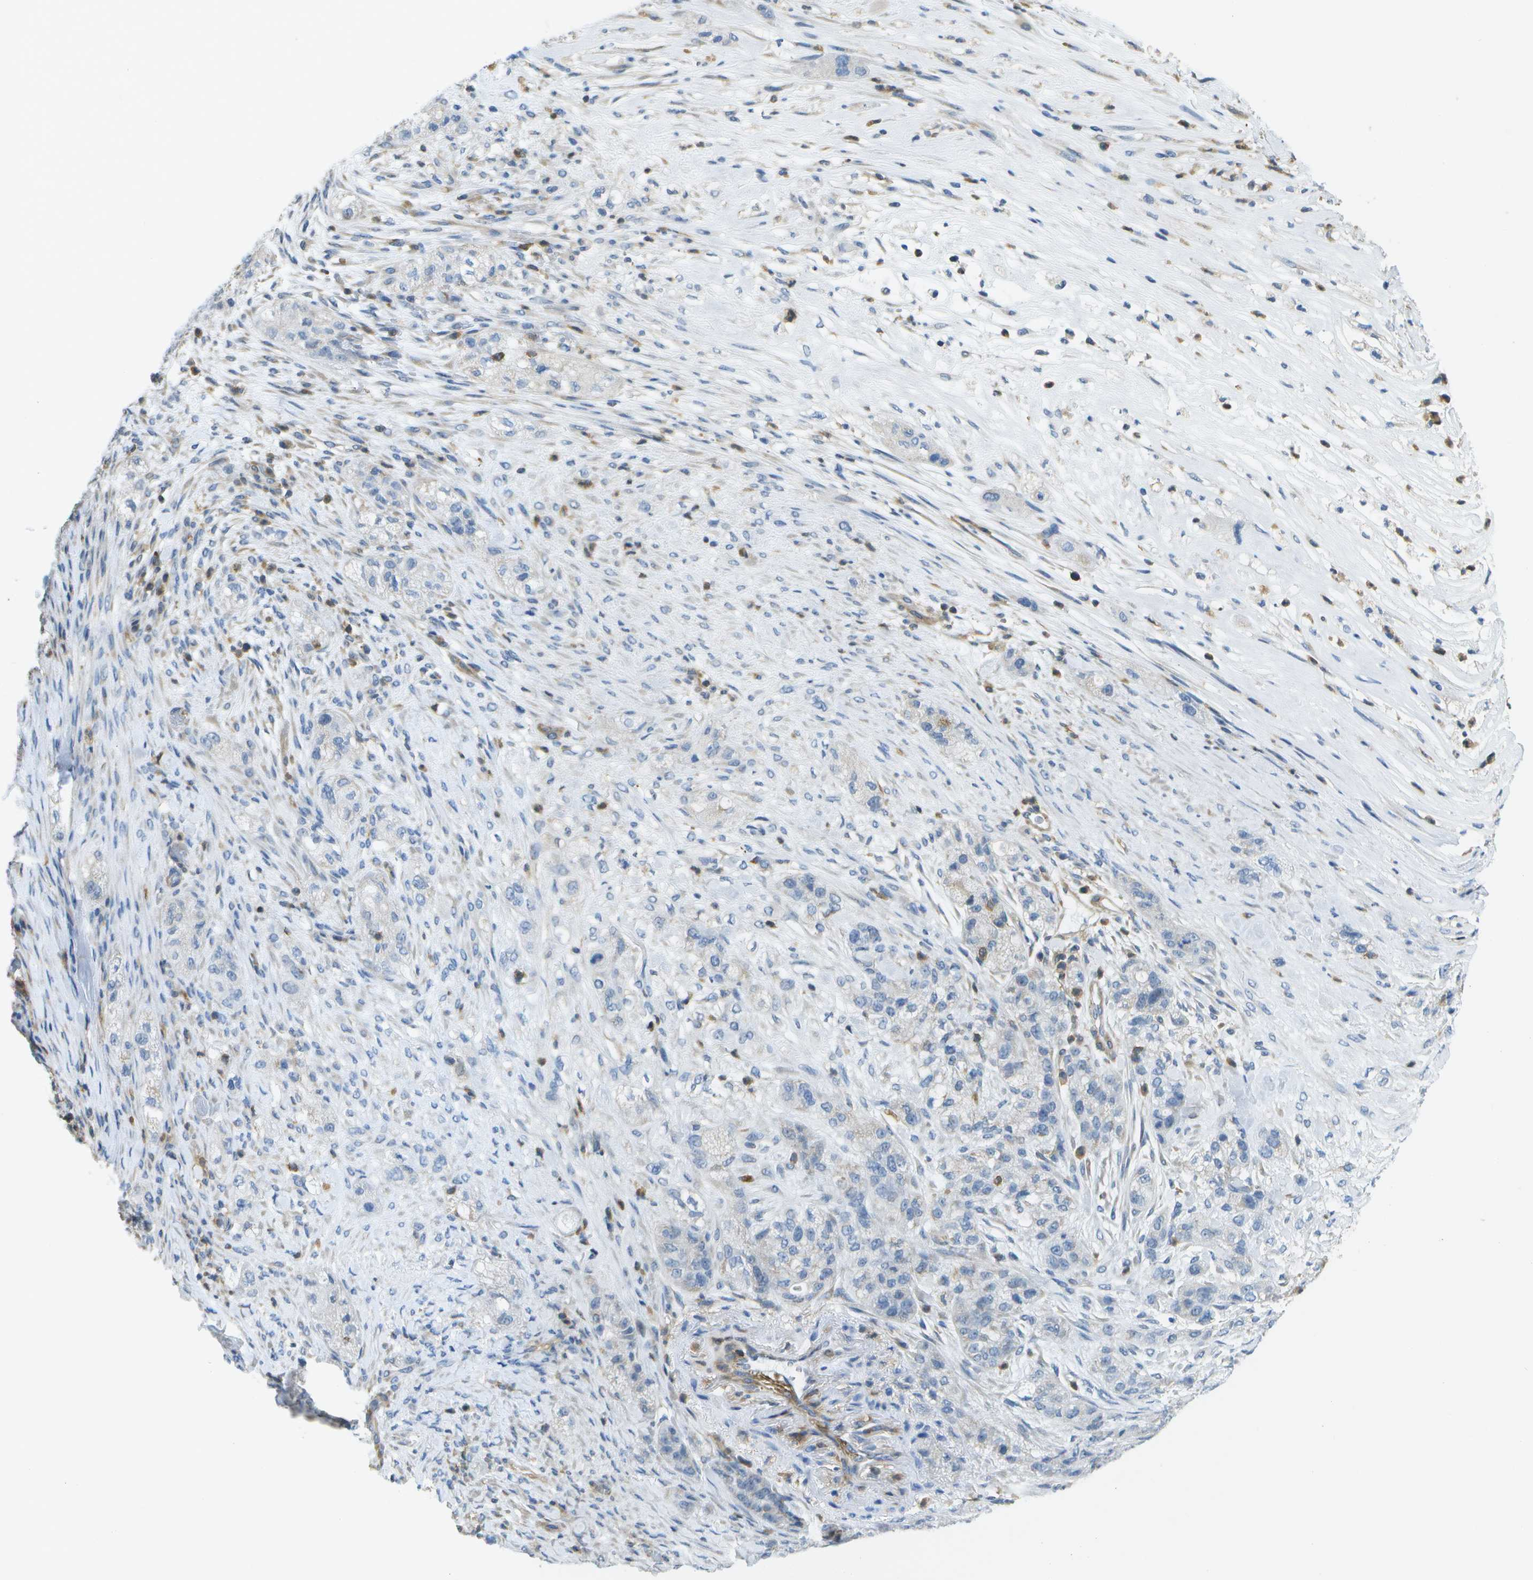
{"staining": {"intensity": "negative", "quantity": "none", "location": "none"}, "tissue": "pancreatic cancer", "cell_type": "Tumor cells", "image_type": "cancer", "snomed": [{"axis": "morphology", "description": "Adenocarcinoma, NOS"}, {"axis": "topography", "description": "Pancreas"}], "caption": "Immunohistochemistry image of neoplastic tissue: adenocarcinoma (pancreatic) stained with DAB (3,3'-diaminobenzidine) demonstrates no significant protein expression in tumor cells.", "gene": "RCSD1", "patient": {"sex": "female", "age": 78}}